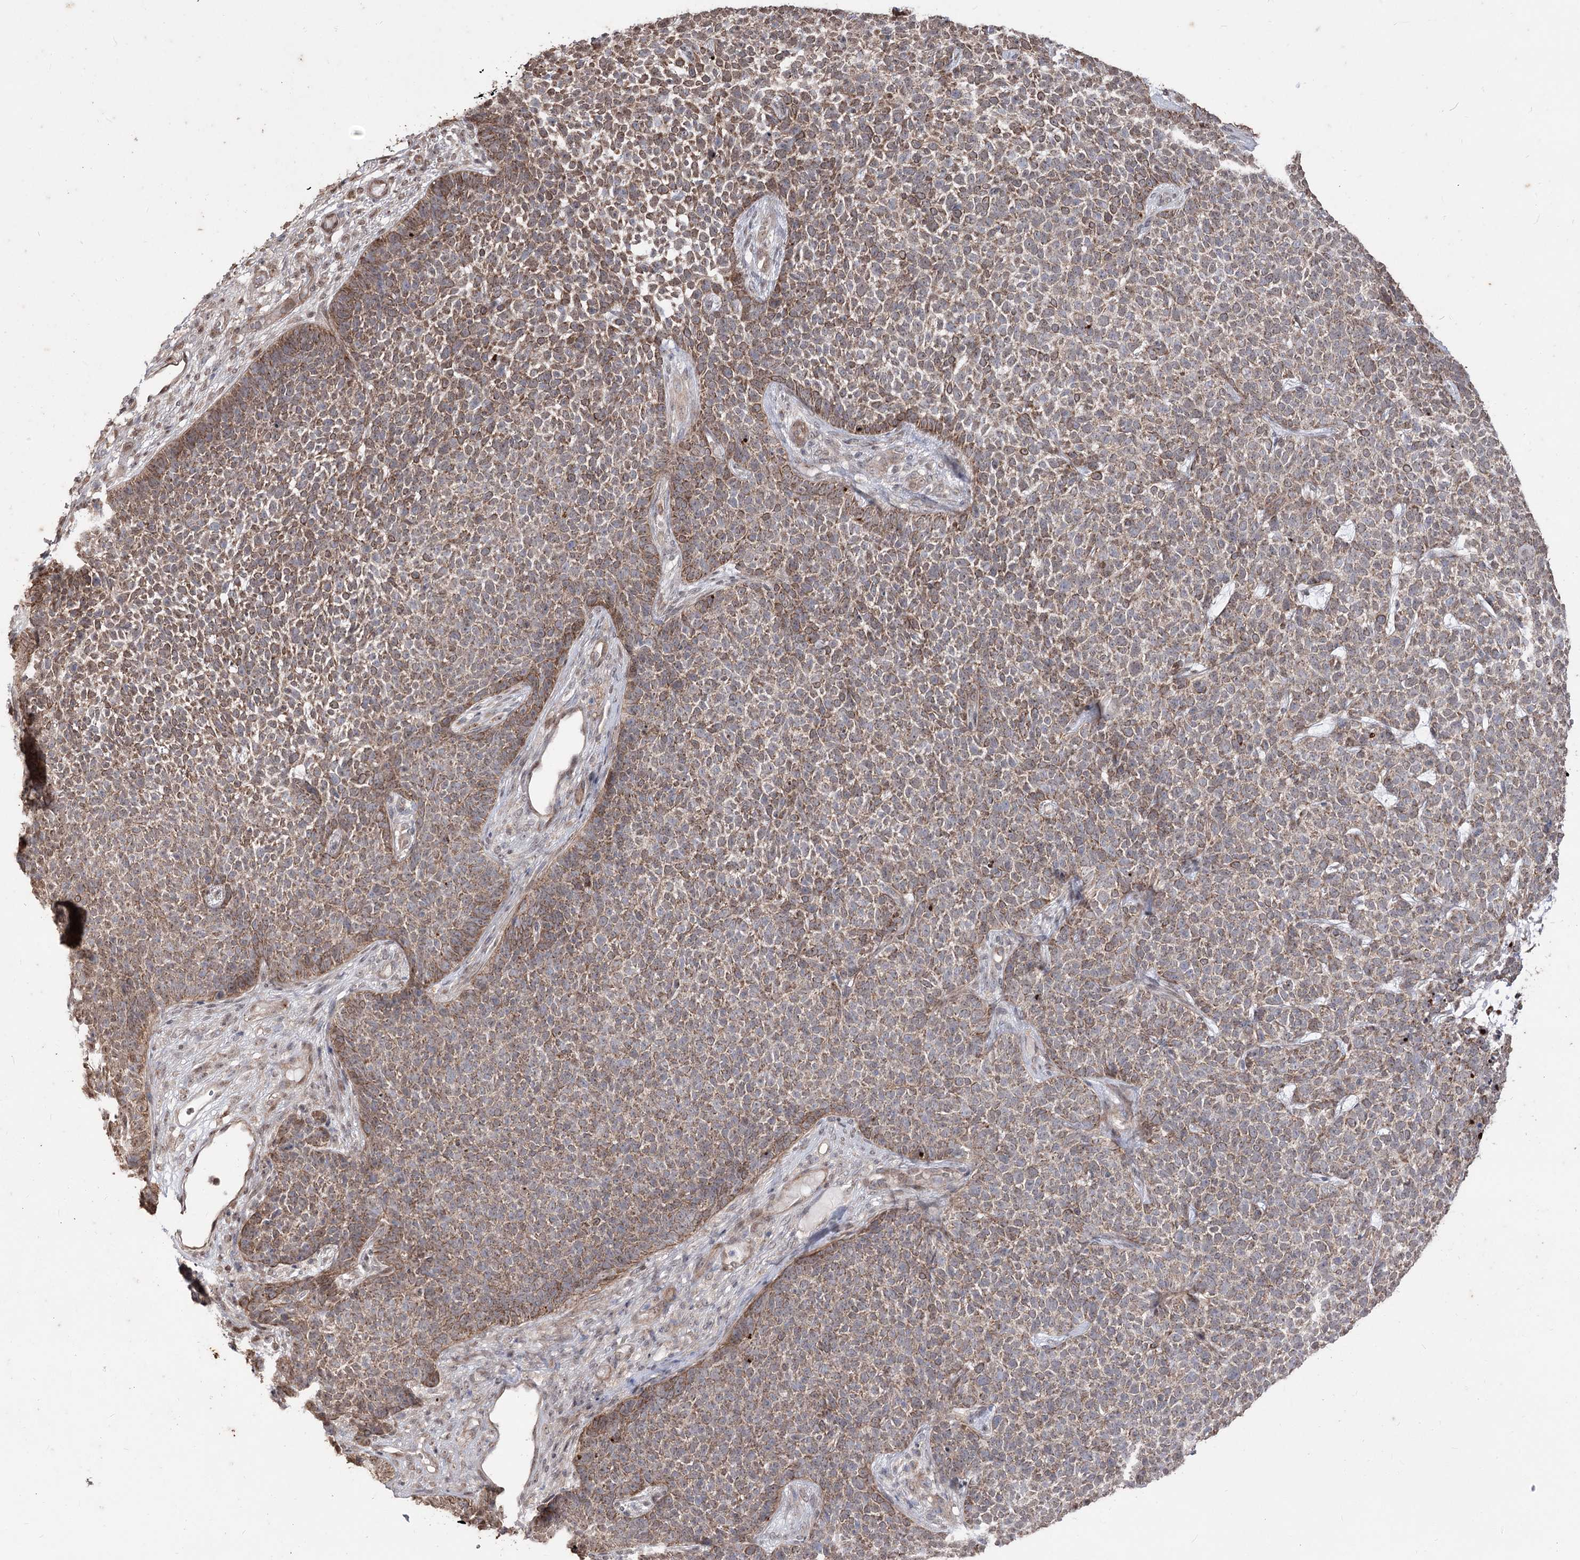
{"staining": {"intensity": "moderate", "quantity": ">75%", "location": "cytoplasmic/membranous"}, "tissue": "skin cancer", "cell_type": "Tumor cells", "image_type": "cancer", "snomed": [{"axis": "morphology", "description": "Basal cell carcinoma"}, {"axis": "topography", "description": "Skin"}], "caption": "Immunohistochemistry (IHC) micrograph of neoplastic tissue: human basal cell carcinoma (skin) stained using immunohistochemistry shows medium levels of moderate protein expression localized specifically in the cytoplasmic/membranous of tumor cells, appearing as a cytoplasmic/membranous brown color.", "gene": "ZSCAN23", "patient": {"sex": "female", "age": 84}}